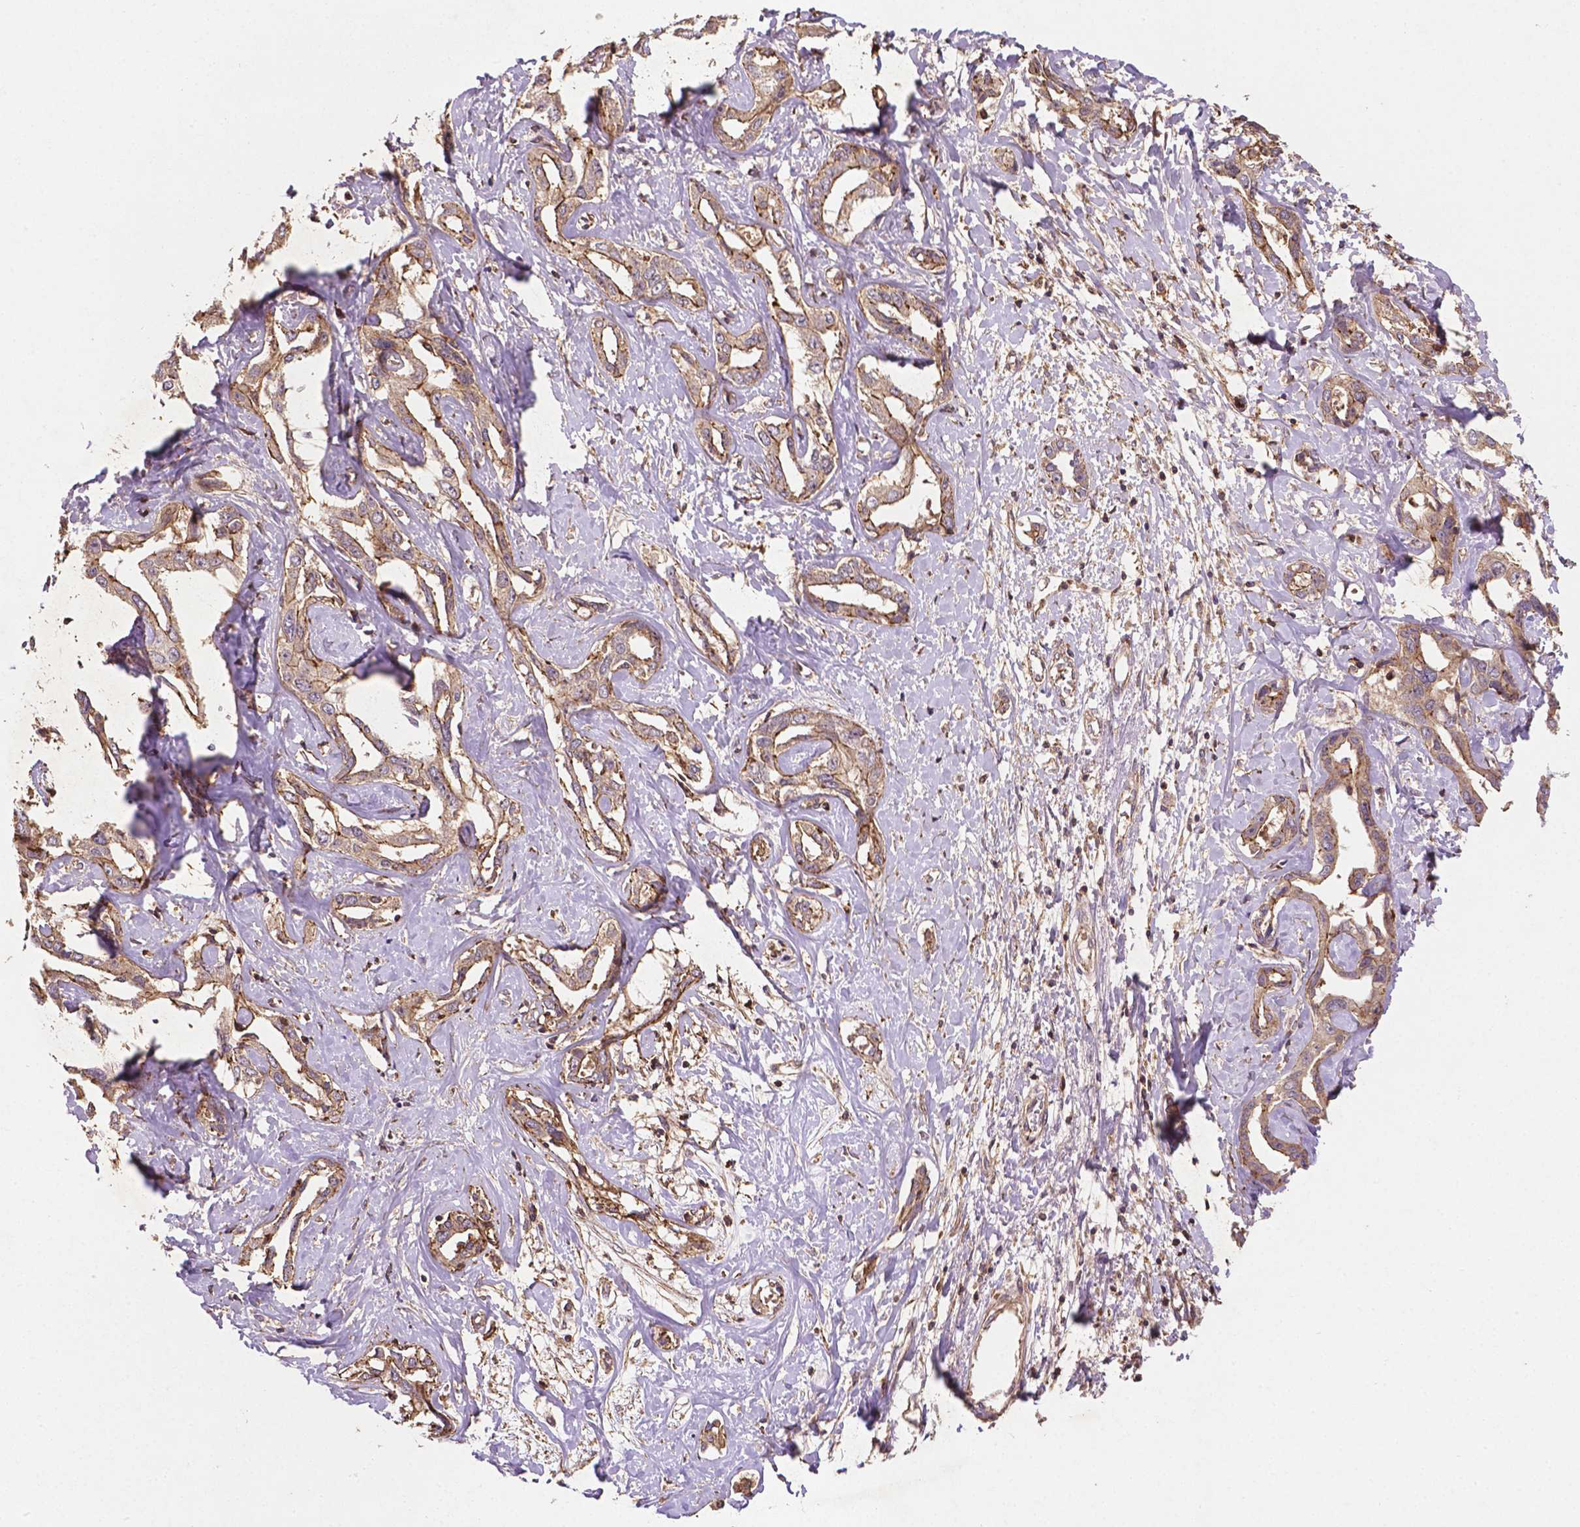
{"staining": {"intensity": "weak", "quantity": ">75%", "location": "cytoplasmic/membranous"}, "tissue": "liver cancer", "cell_type": "Tumor cells", "image_type": "cancer", "snomed": [{"axis": "morphology", "description": "Cholangiocarcinoma"}, {"axis": "topography", "description": "Liver"}], "caption": "High-magnification brightfield microscopy of cholangiocarcinoma (liver) stained with DAB (3,3'-diaminobenzidine) (brown) and counterstained with hematoxylin (blue). tumor cells exhibit weak cytoplasmic/membranous expression is present in approximately>75% of cells.", "gene": "ZMYND19", "patient": {"sex": "male", "age": 59}}